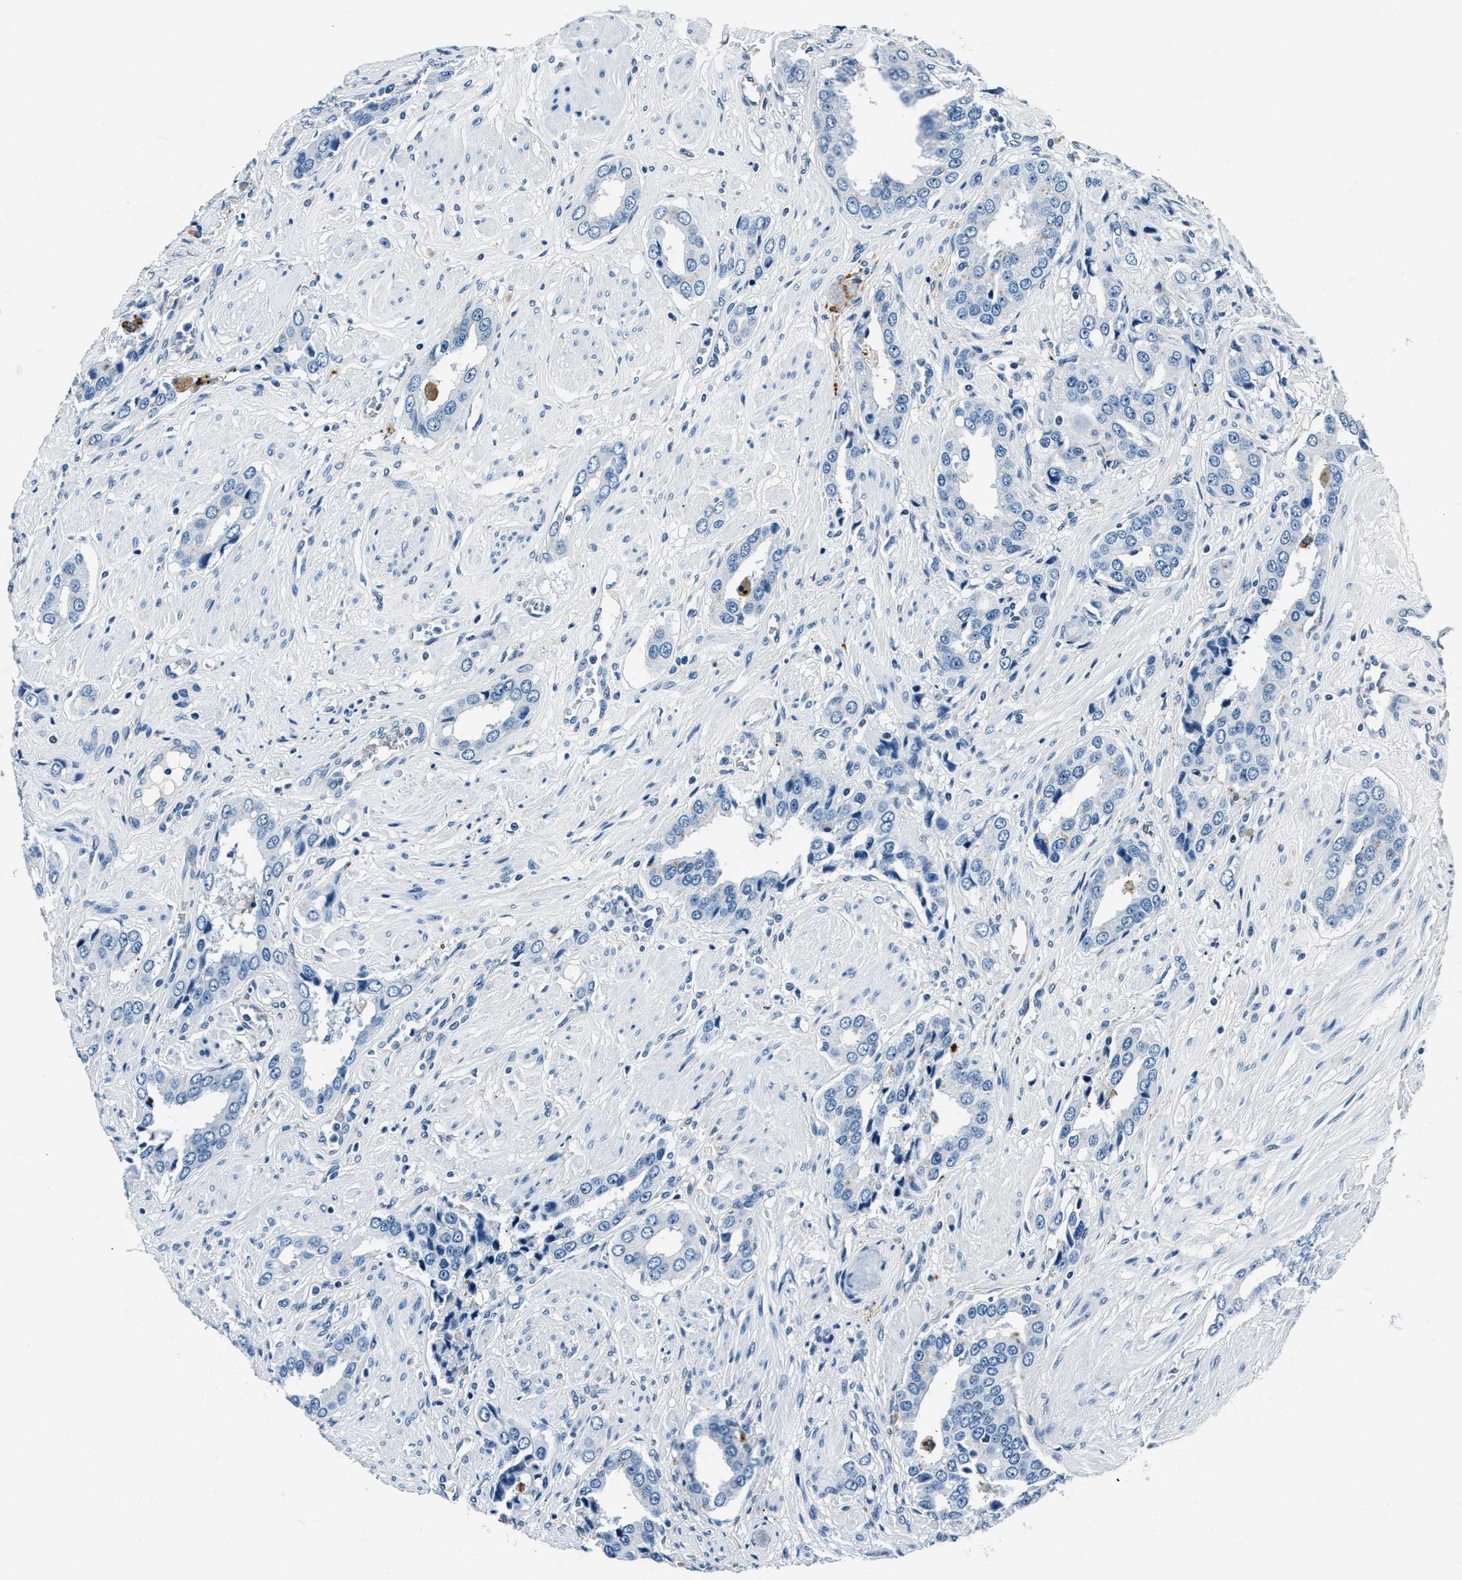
{"staining": {"intensity": "negative", "quantity": "none", "location": "none"}, "tissue": "prostate cancer", "cell_type": "Tumor cells", "image_type": "cancer", "snomed": [{"axis": "morphology", "description": "Adenocarcinoma, High grade"}, {"axis": "topography", "description": "Prostate"}], "caption": "Tumor cells are negative for brown protein staining in prostate cancer (high-grade adenocarcinoma).", "gene": "PTPDC1", "patient": {"sex": "male", "age": 52}}